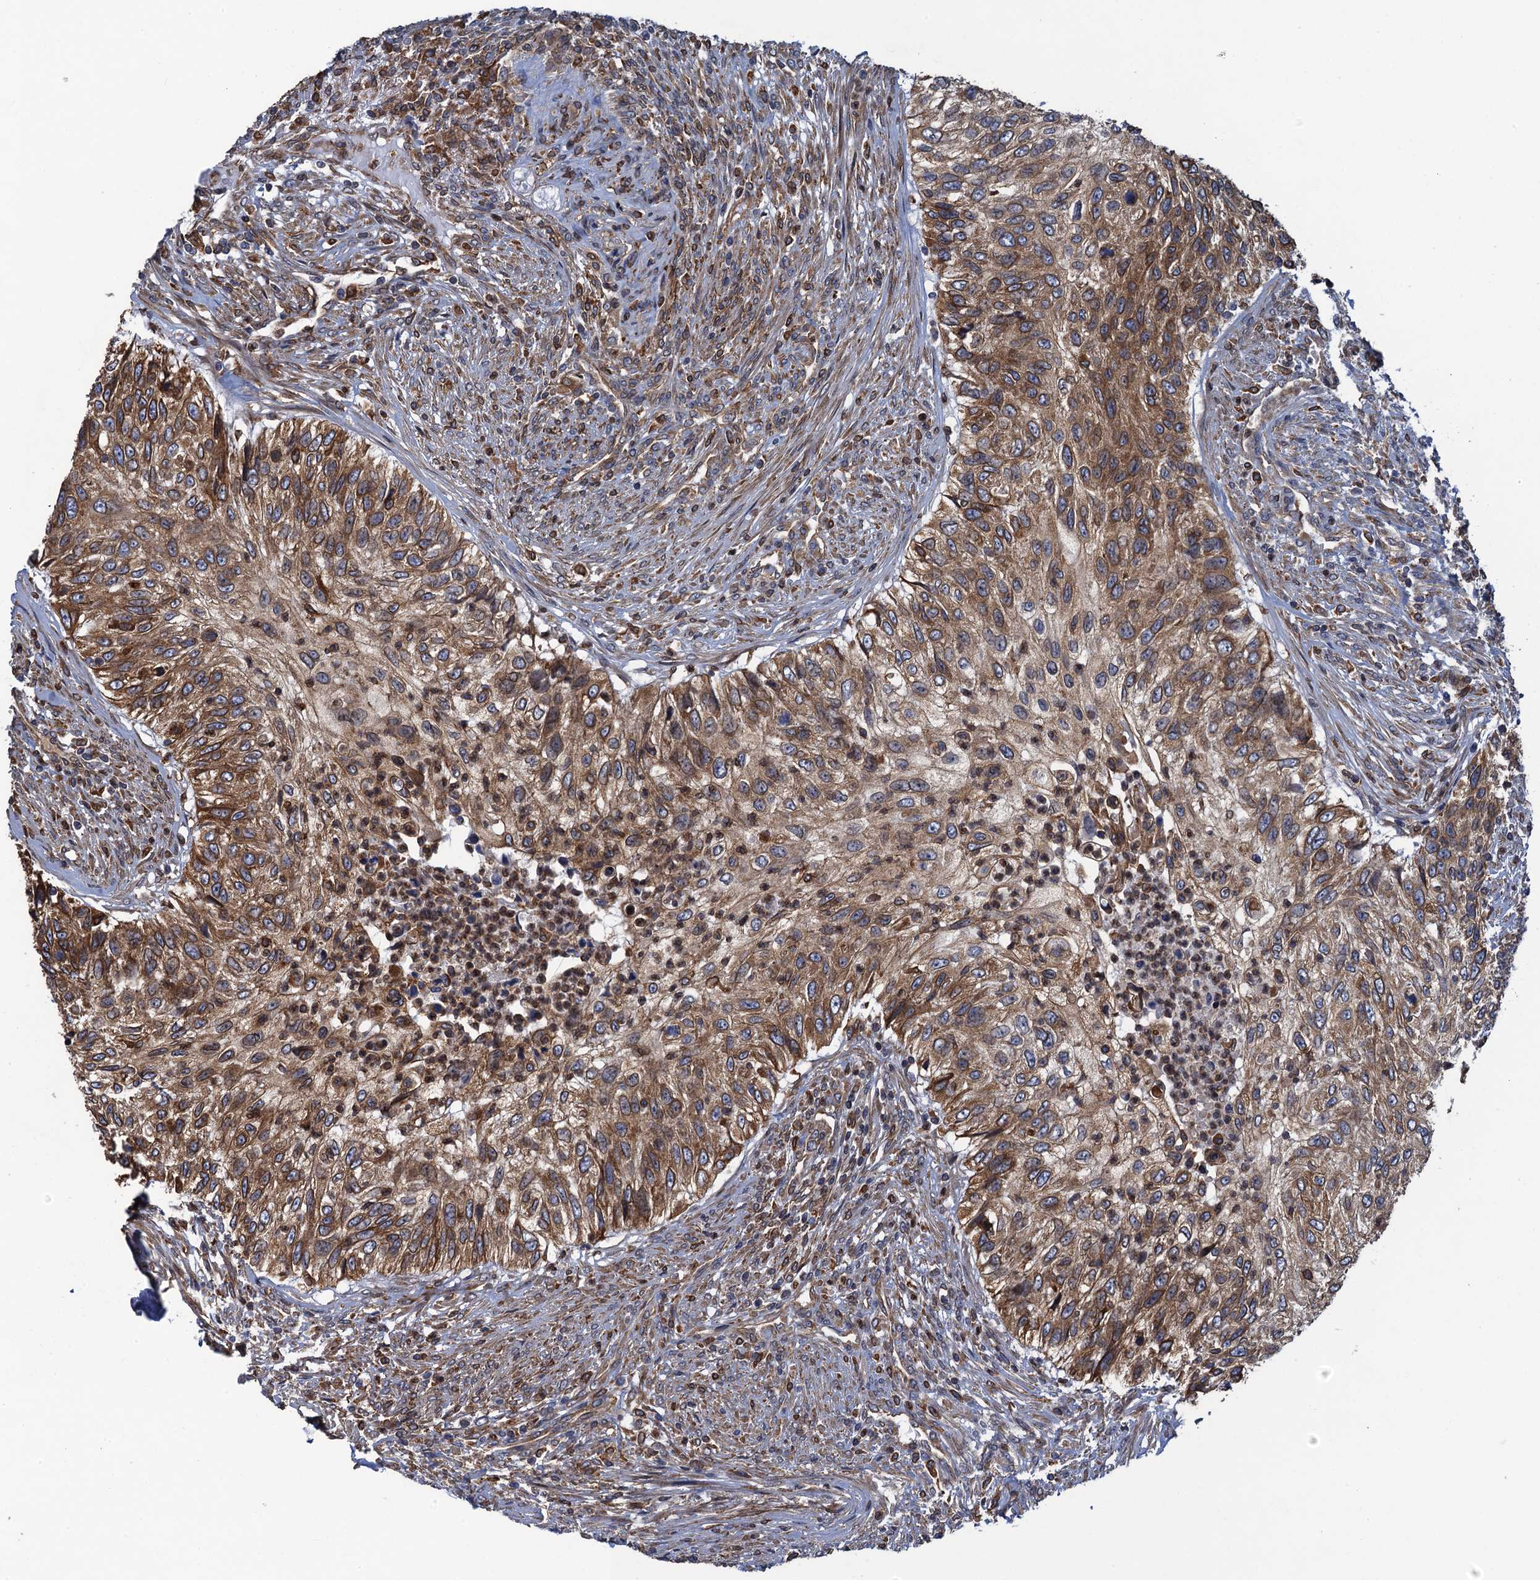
{"staining": {"intensity": "moderate", "quantity": ">75%", "location": "cytoplasmic/membranous"}, "tissue": "urothelial cancer", "cell_type": "Tumor cells", "image_type": "cancer", "snomed": [{"axis": "morphology", "description": "Urothelial carcinoma, High grade"}, {"axis": "topography", "description": "Urinary bladder"}], "caption": "Brown immunohistochemical staining in high-grade urothelial carcinoma demonstrates moderate cytoplasmic/membranous staining in about >75% of tumor cells.", "gene": "ARMC5", "patient": {"sex": "female", "age": 60}}